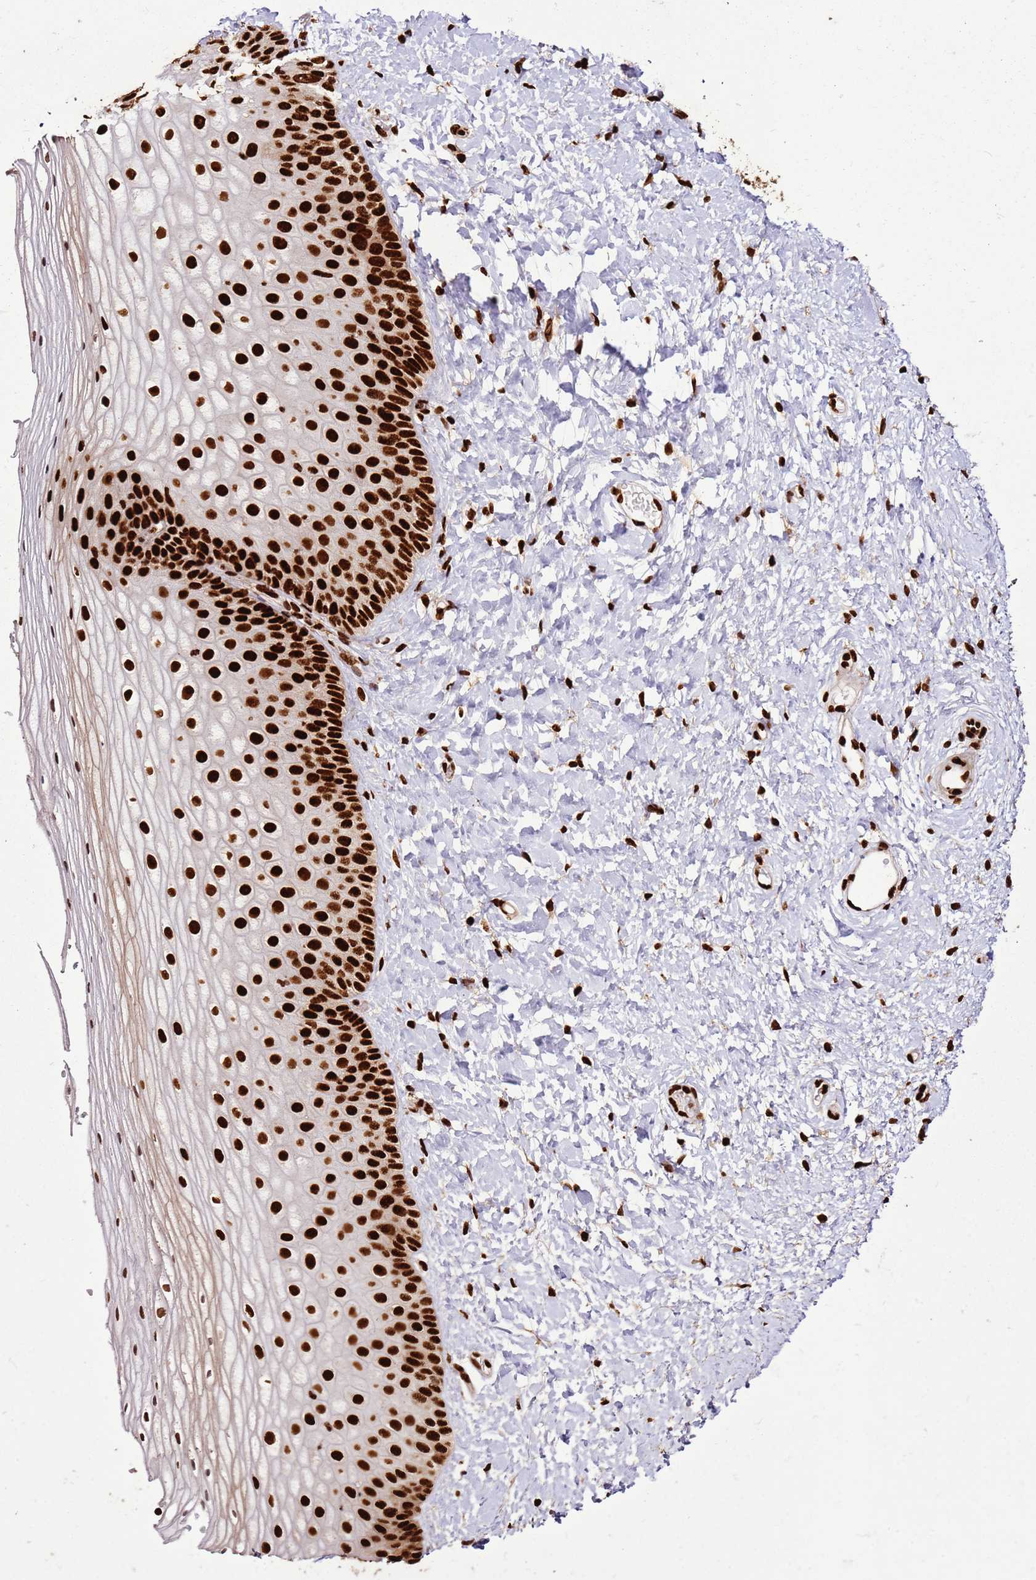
{"staining": {"intensity": "strong", "quantity": ">75%", "location": "nuclear"}, "tissue": "vagina", "cell_type": "Squamous epithelial cells", "image_type": "normal", "snomed": [{"axis": "morphology", "description": "Normal tissue, NOS"}, {"axis": "topography", "description": "Vagina"}], "caption": "DAB immunohistochemical staining of unremarkable human vagina displays strong nuclear protein positivity in about >75% of squamous epithelial cells.", "gene": "HNRNPAB", "patient": {"sex": "female", "age": 65}}